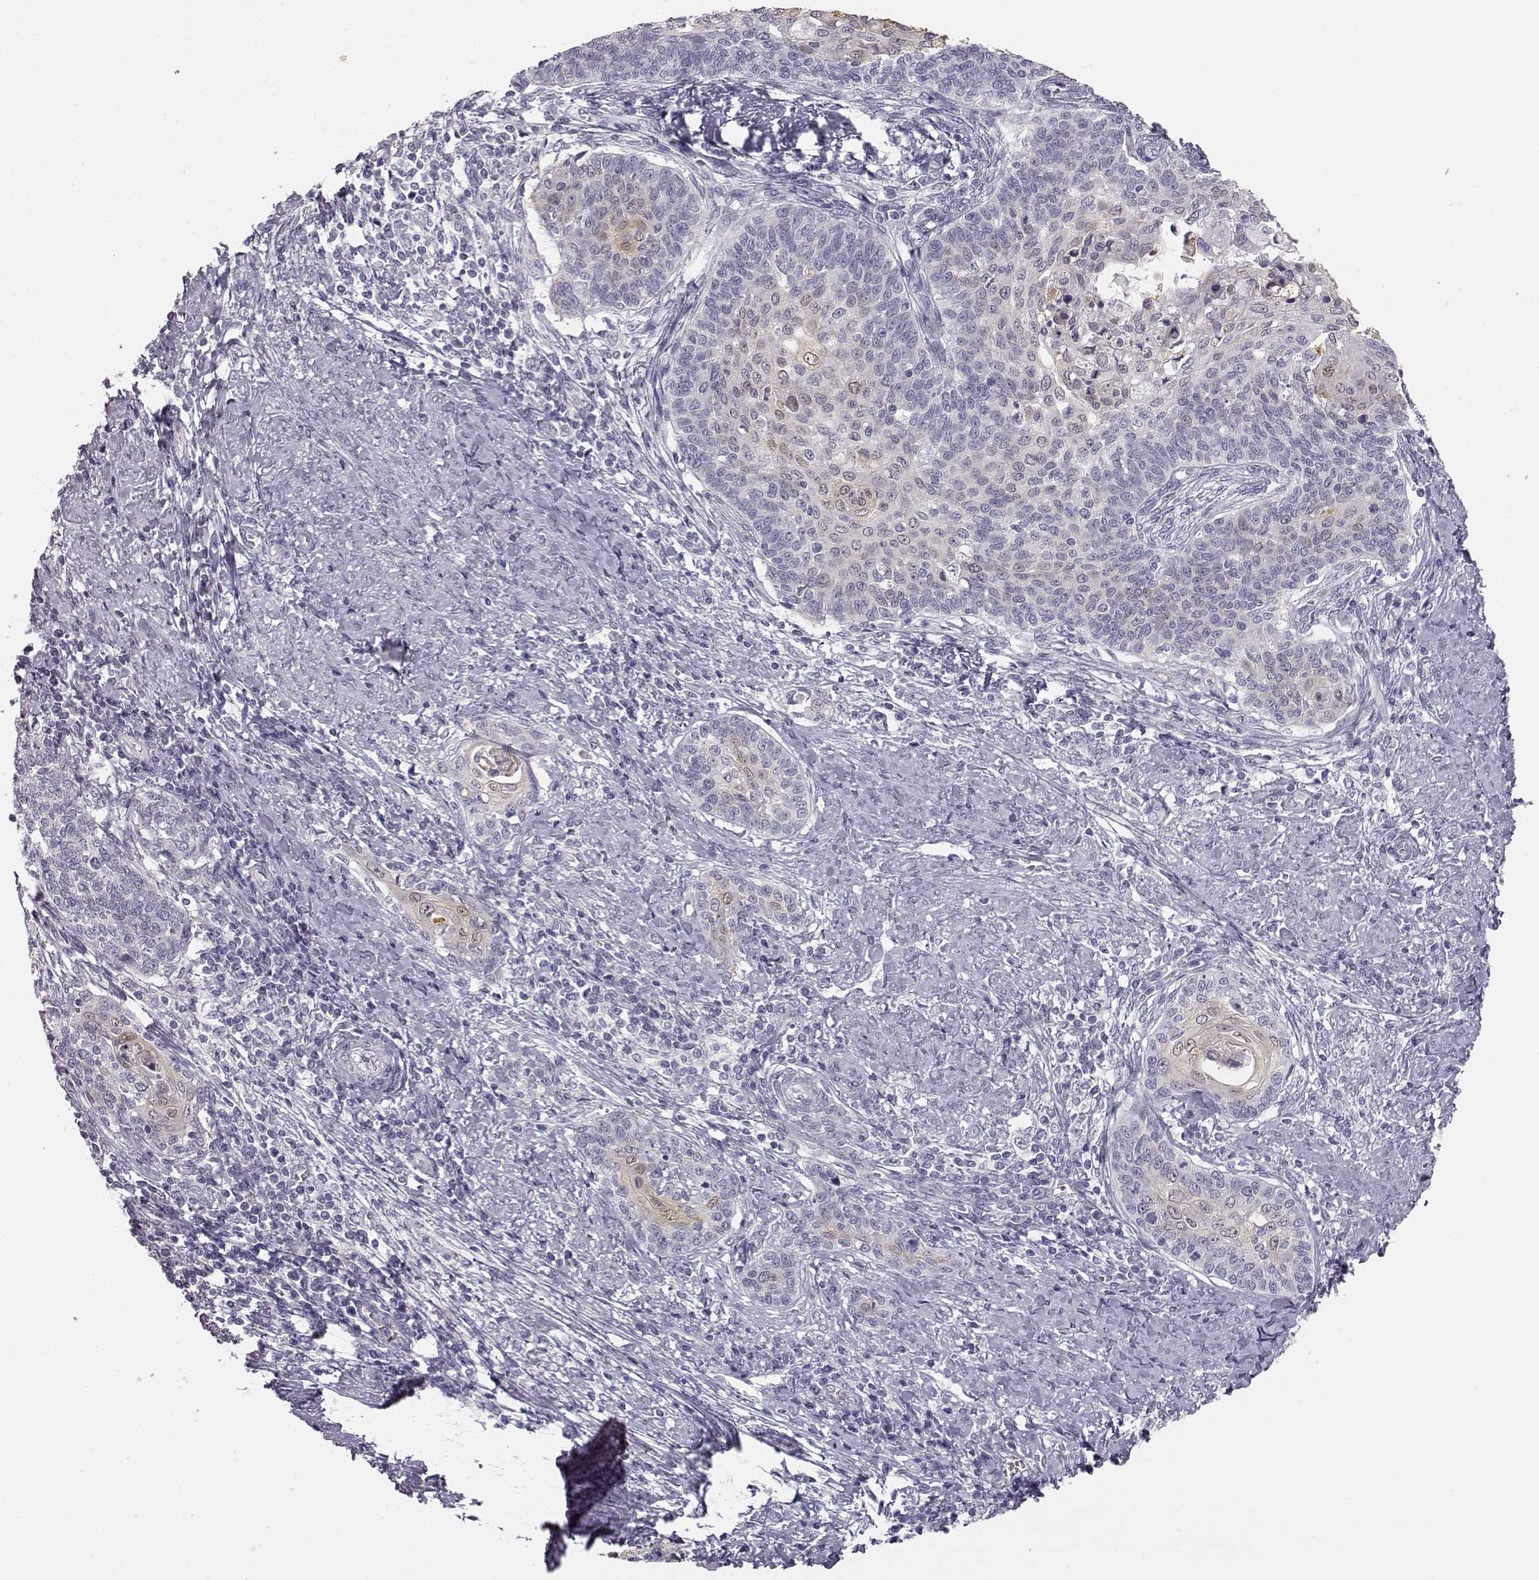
{"staining": {"intensity": "negative", "quantity": "none", "location": "none"}, "tissue": "cervical cancer", "cell_type": "Tumor cells", "image_type": "cancer", "snomed": [{"axis": "morphology", "description": "Squamous cell carcinoma, NOS"}, {"axis": "topography", "description": "Cervix"}], "caption": "Tumor cells show no significant positivity in cervical cancer (squamous cell carcinoma).", "gene": "MYCBPAP", "patient": {"sex": "female", "age": 39}}